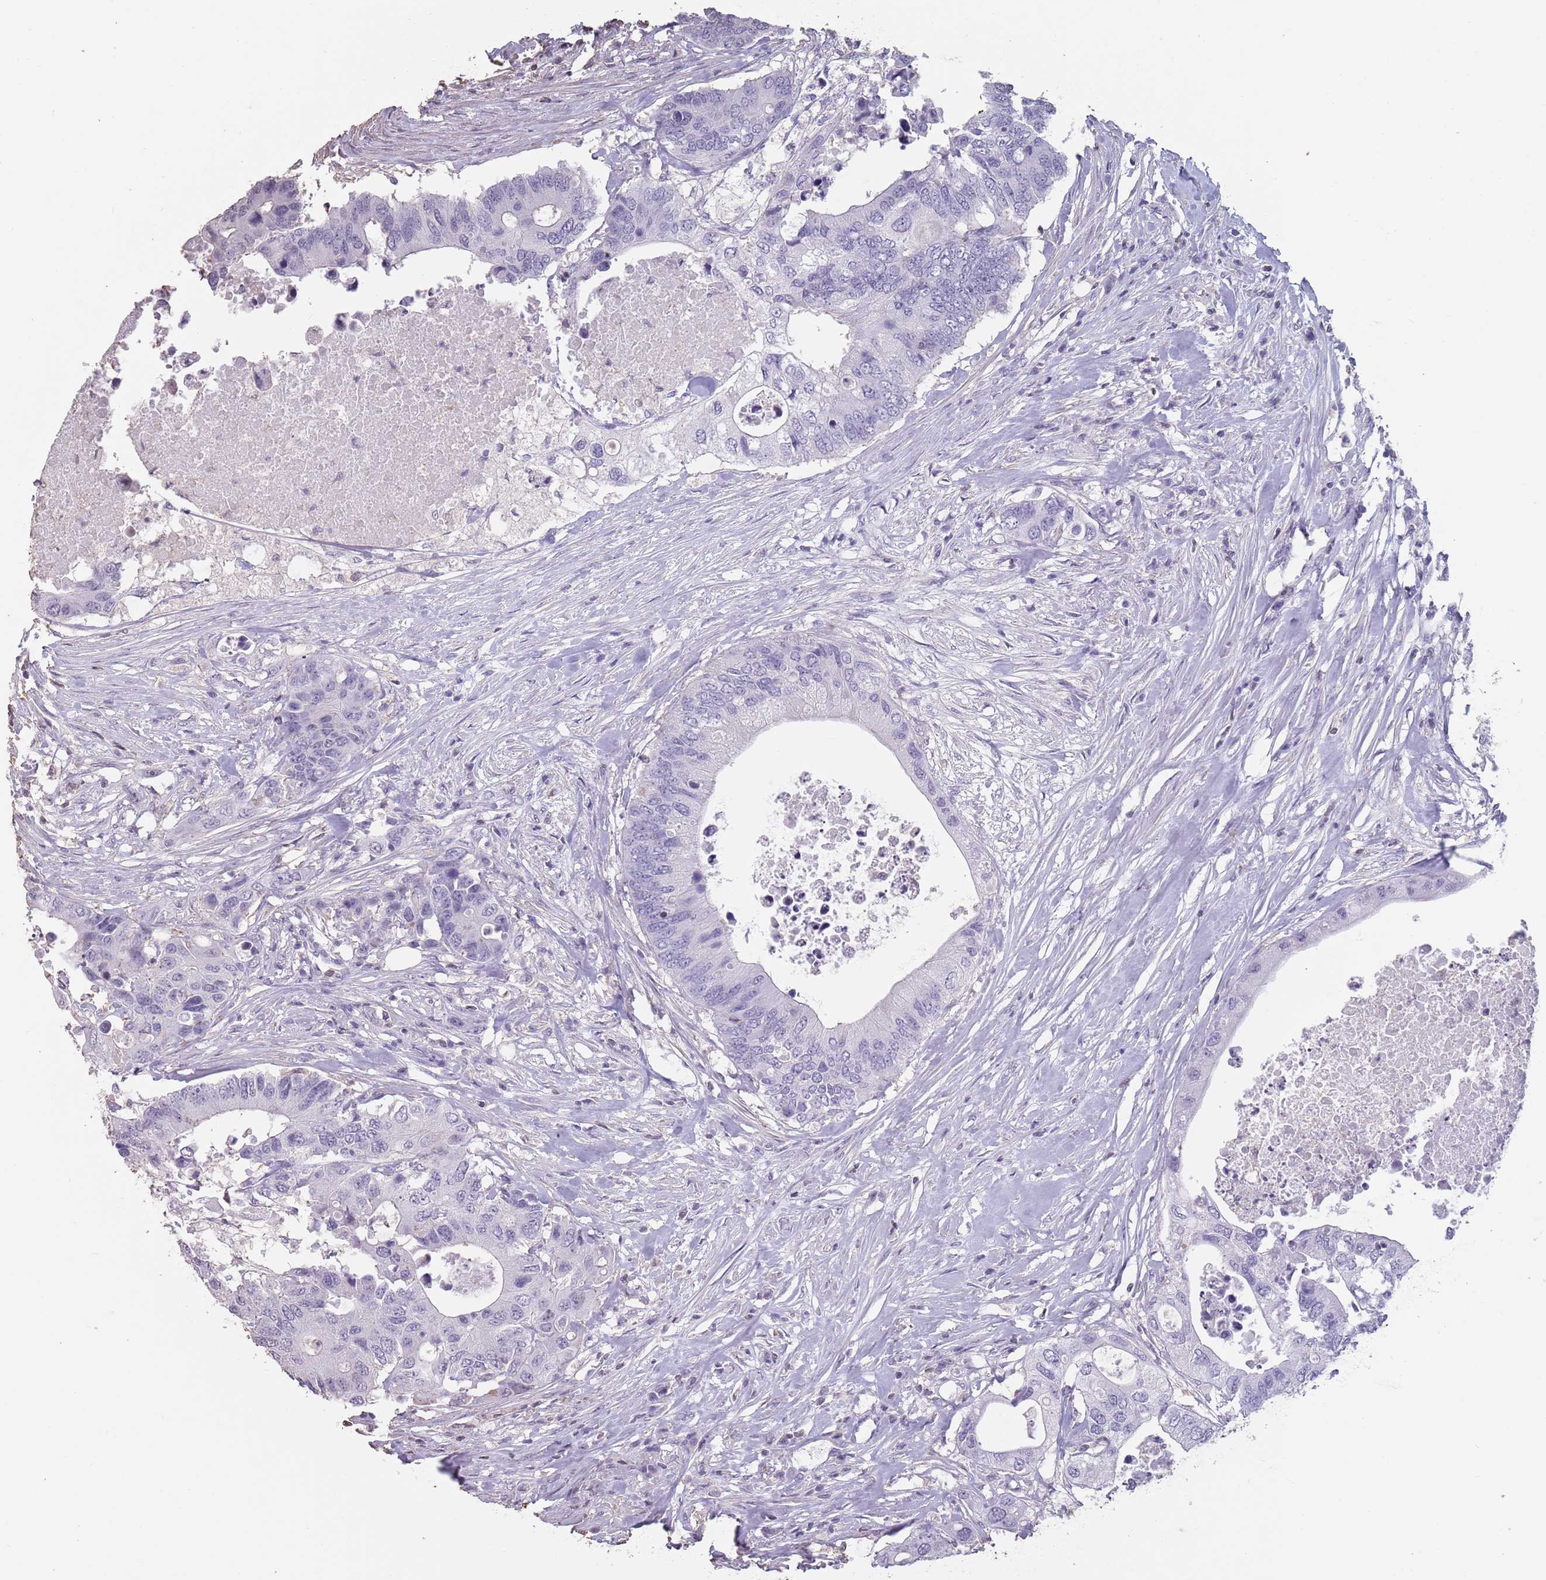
{"staining": {"intensity": "negative", "quantity": "none", "location": "none"}, "tissue": "colorectal cancer", "cell_type": "Tumor cells", "image_type": "cancer", "snomed": [{"axis": "morphology", "description": "Adenocarcinoma, NOS"}, {"axis": "topography", "description": "Colon"}], "caption": "This is an immunohistochemistry (IHC) image of colorectal adenocarcinoma. There is no staining in tumor cells.", "gene": "SUN5", "patient": {"sex": "male", "age": 71}}